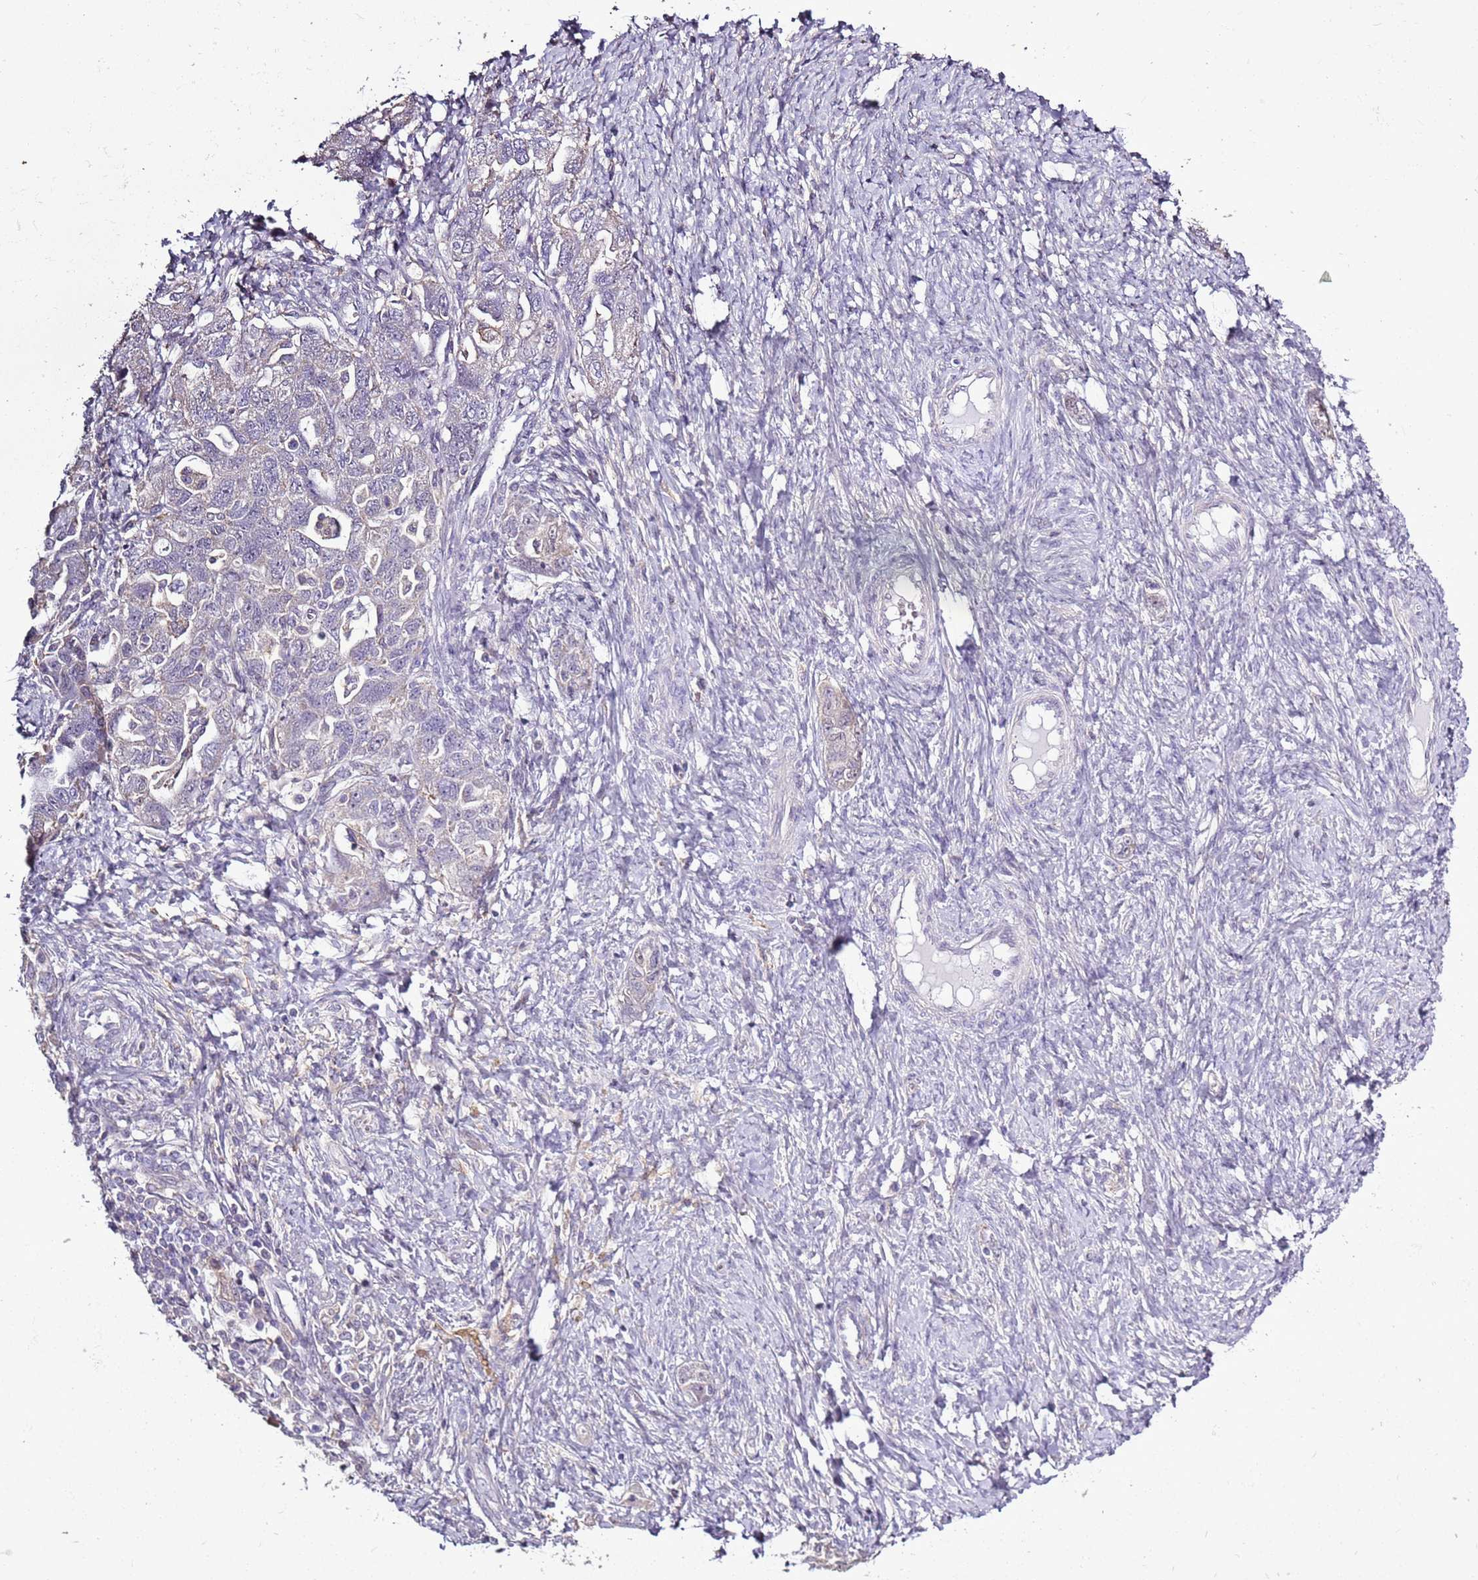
{"staining": {"intensity": "negative", "quantity": "none", "location": "none"}, "tissue": "ovarian cancer", "cell_type": "Tumor cells", "image_type": "cancer", "snomed": [{"axis": "morphology", "description": "Carcinoma, NOS"}, {"axis": "morphology", "description": "Cystadenocarcinoma, serous, NOS"}, {"axis": "topography", "description": "Ovary"}], "caption": "Immunohistochemistry (IHC) of ovarian cancer demonstrates no expression in tumor cells. (DAB (3,3'-diaminobenzidine) immunohistochemistry (IHC) with hematoxylin counter stain).", "gene": "CAPN9", "patient": {"sex": "female", "age": 69}}